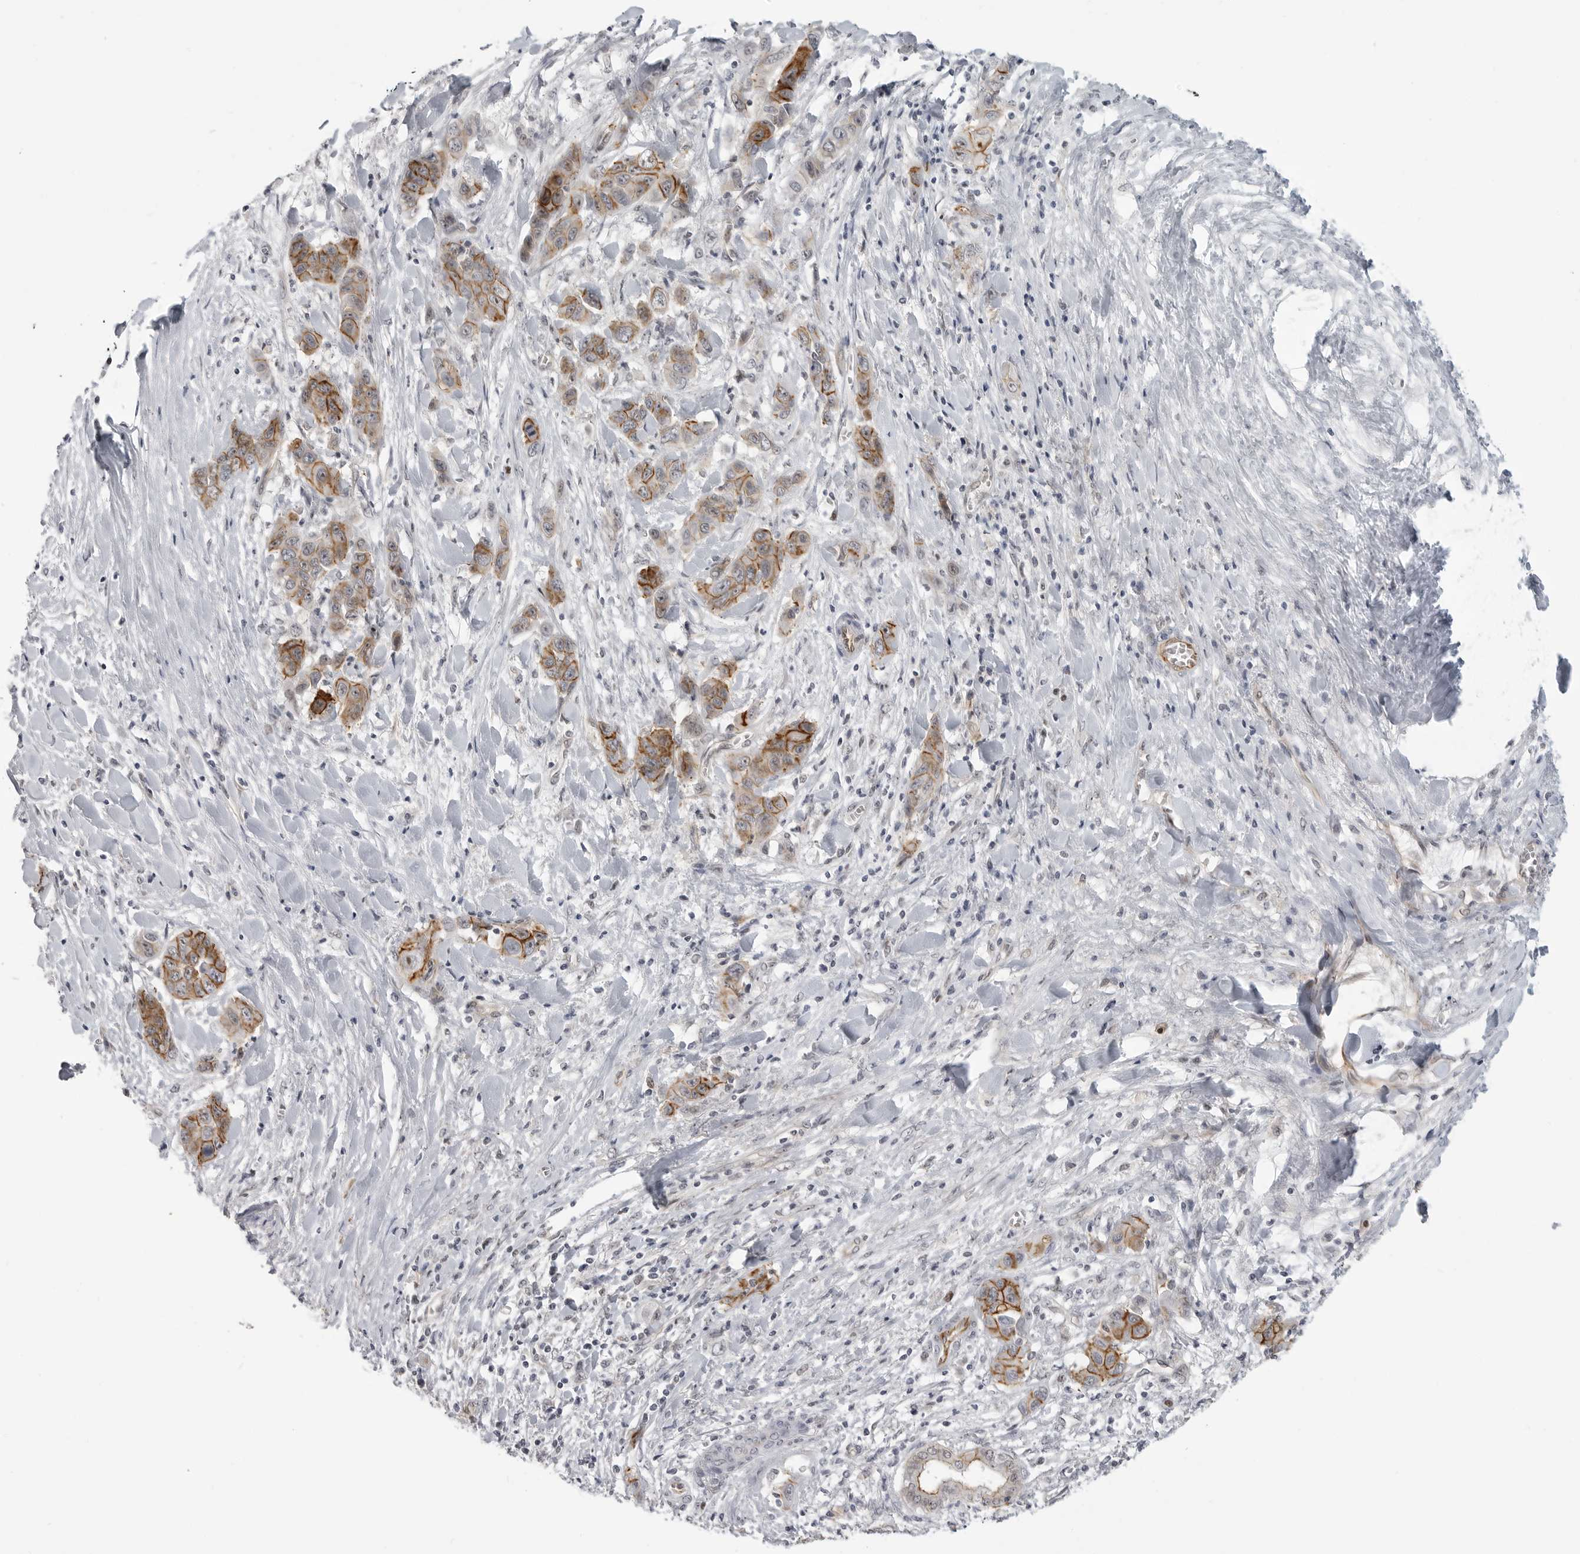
{"staining": {"intensity": "moderate", "quantity": "25%-75%", "location": "cytoplasmic/membranous"}, "tissue": "liver cancer", "cell_type": "Tumor cells", "image_type": "cancer", "snomed": [{"axis": "morphology", "description": "Cholangiocarcinoma"}, {"axis": "topography", "description": "Liver"}], "caption": "Tumor cells display medium levels of moderate cytoplasmic/membranous expression in about 25%-75% of cells in human liver cancer. (Brightfield microscopy of DAB IHC at high magnification).", "gene": "CEP295NL", "patient": {"sex": "female", "age": 52}}